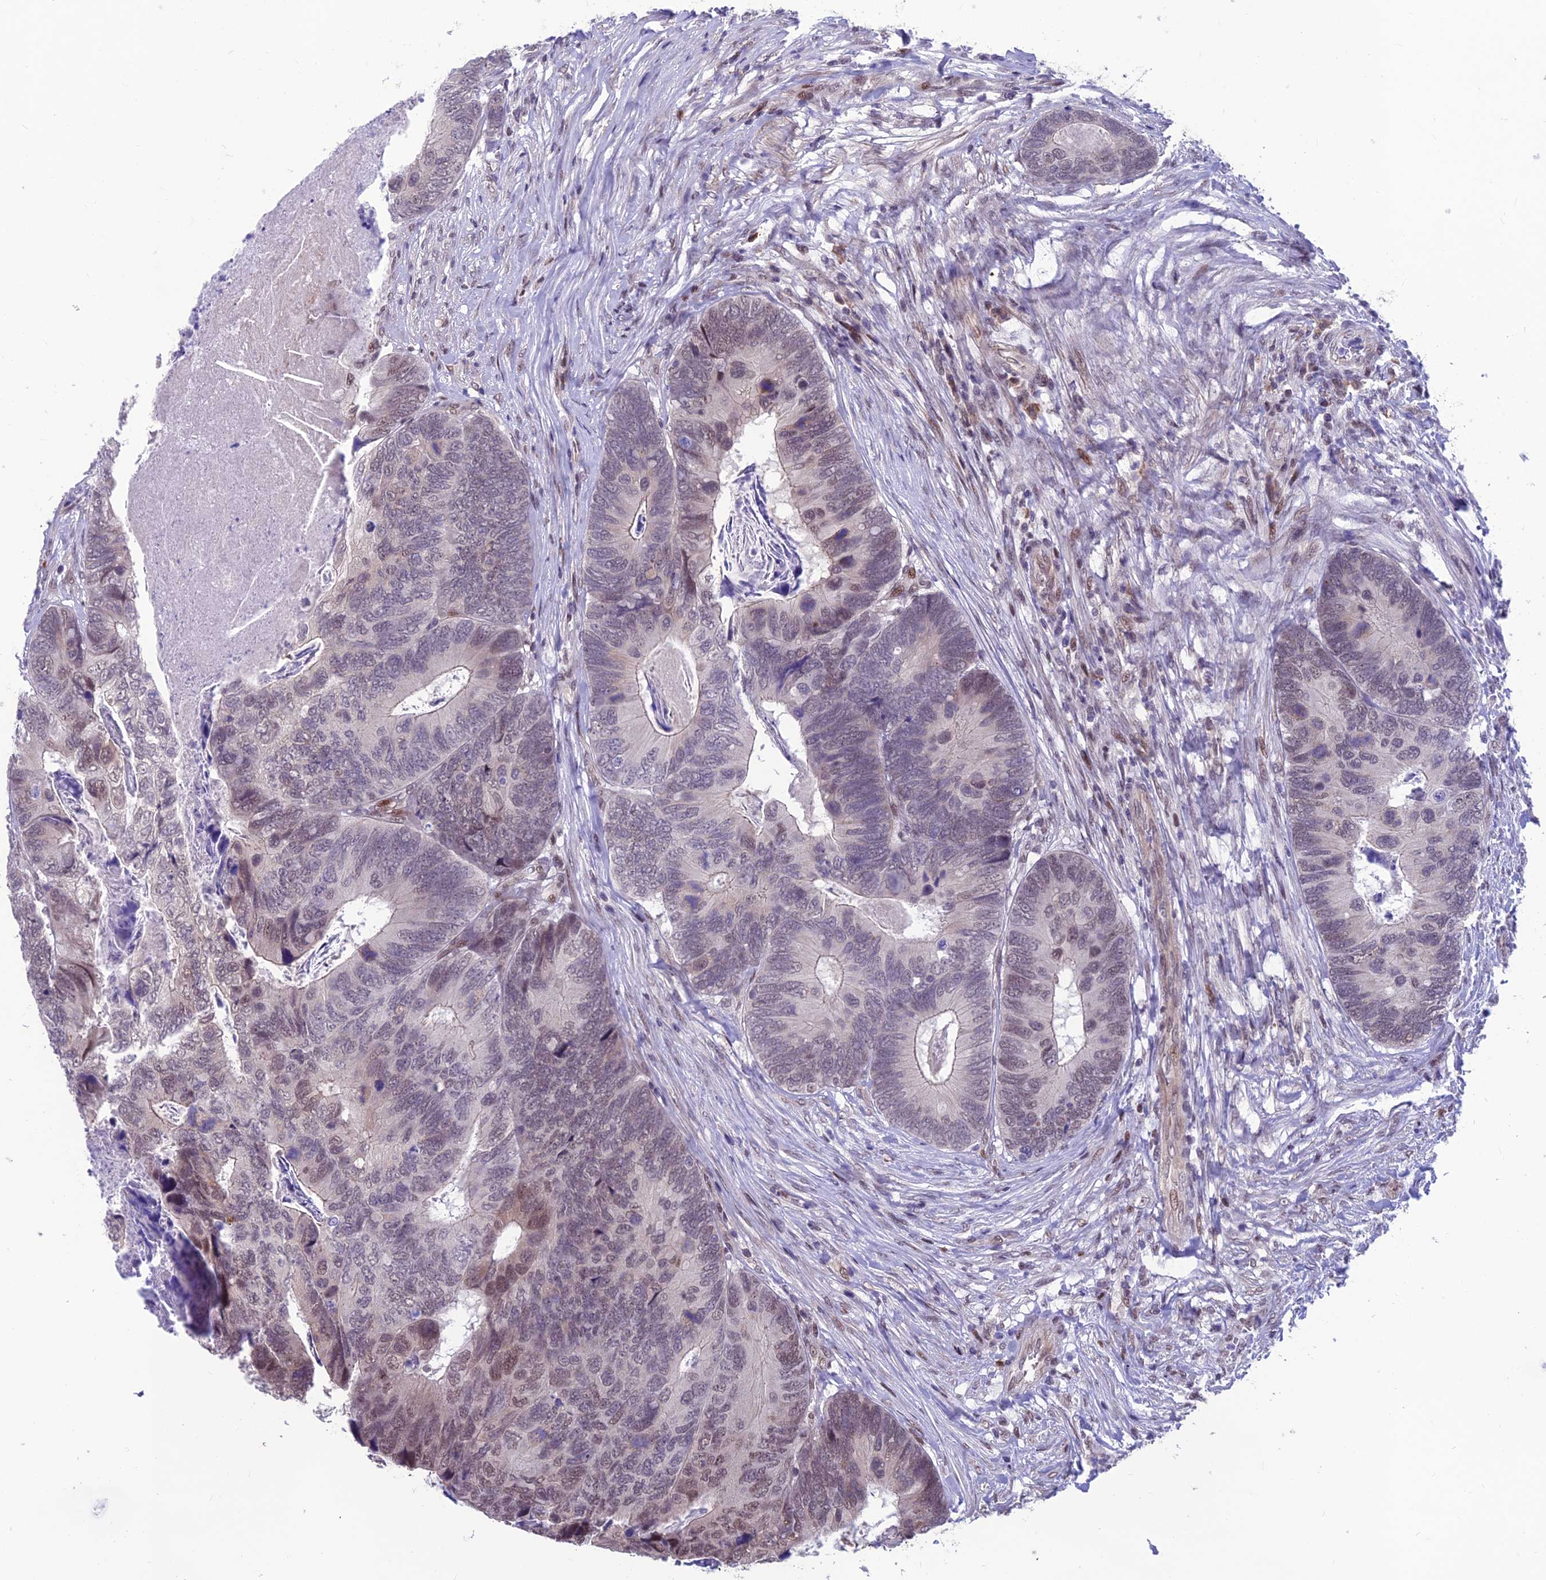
{"staining": {"intensity": "weak", "quantity": "<25%", "location": "nuclear"}, "tissue": "colorectal cancer", "cell_type": "Tumor cells", "image_type": "cancer", "snomed": [{"axis": "morphology", "description": "Adenocarcinoma, NOS"}, {"axis": "topography", "description": "Colon"}], "caption": "Human colorectal cancer stained for a protein using immunohistochemistry (IHC) demonstrates no expression in tumor cells.", "gene": "KIAA1191", "patient": {"sex": "female", "age": 67}}